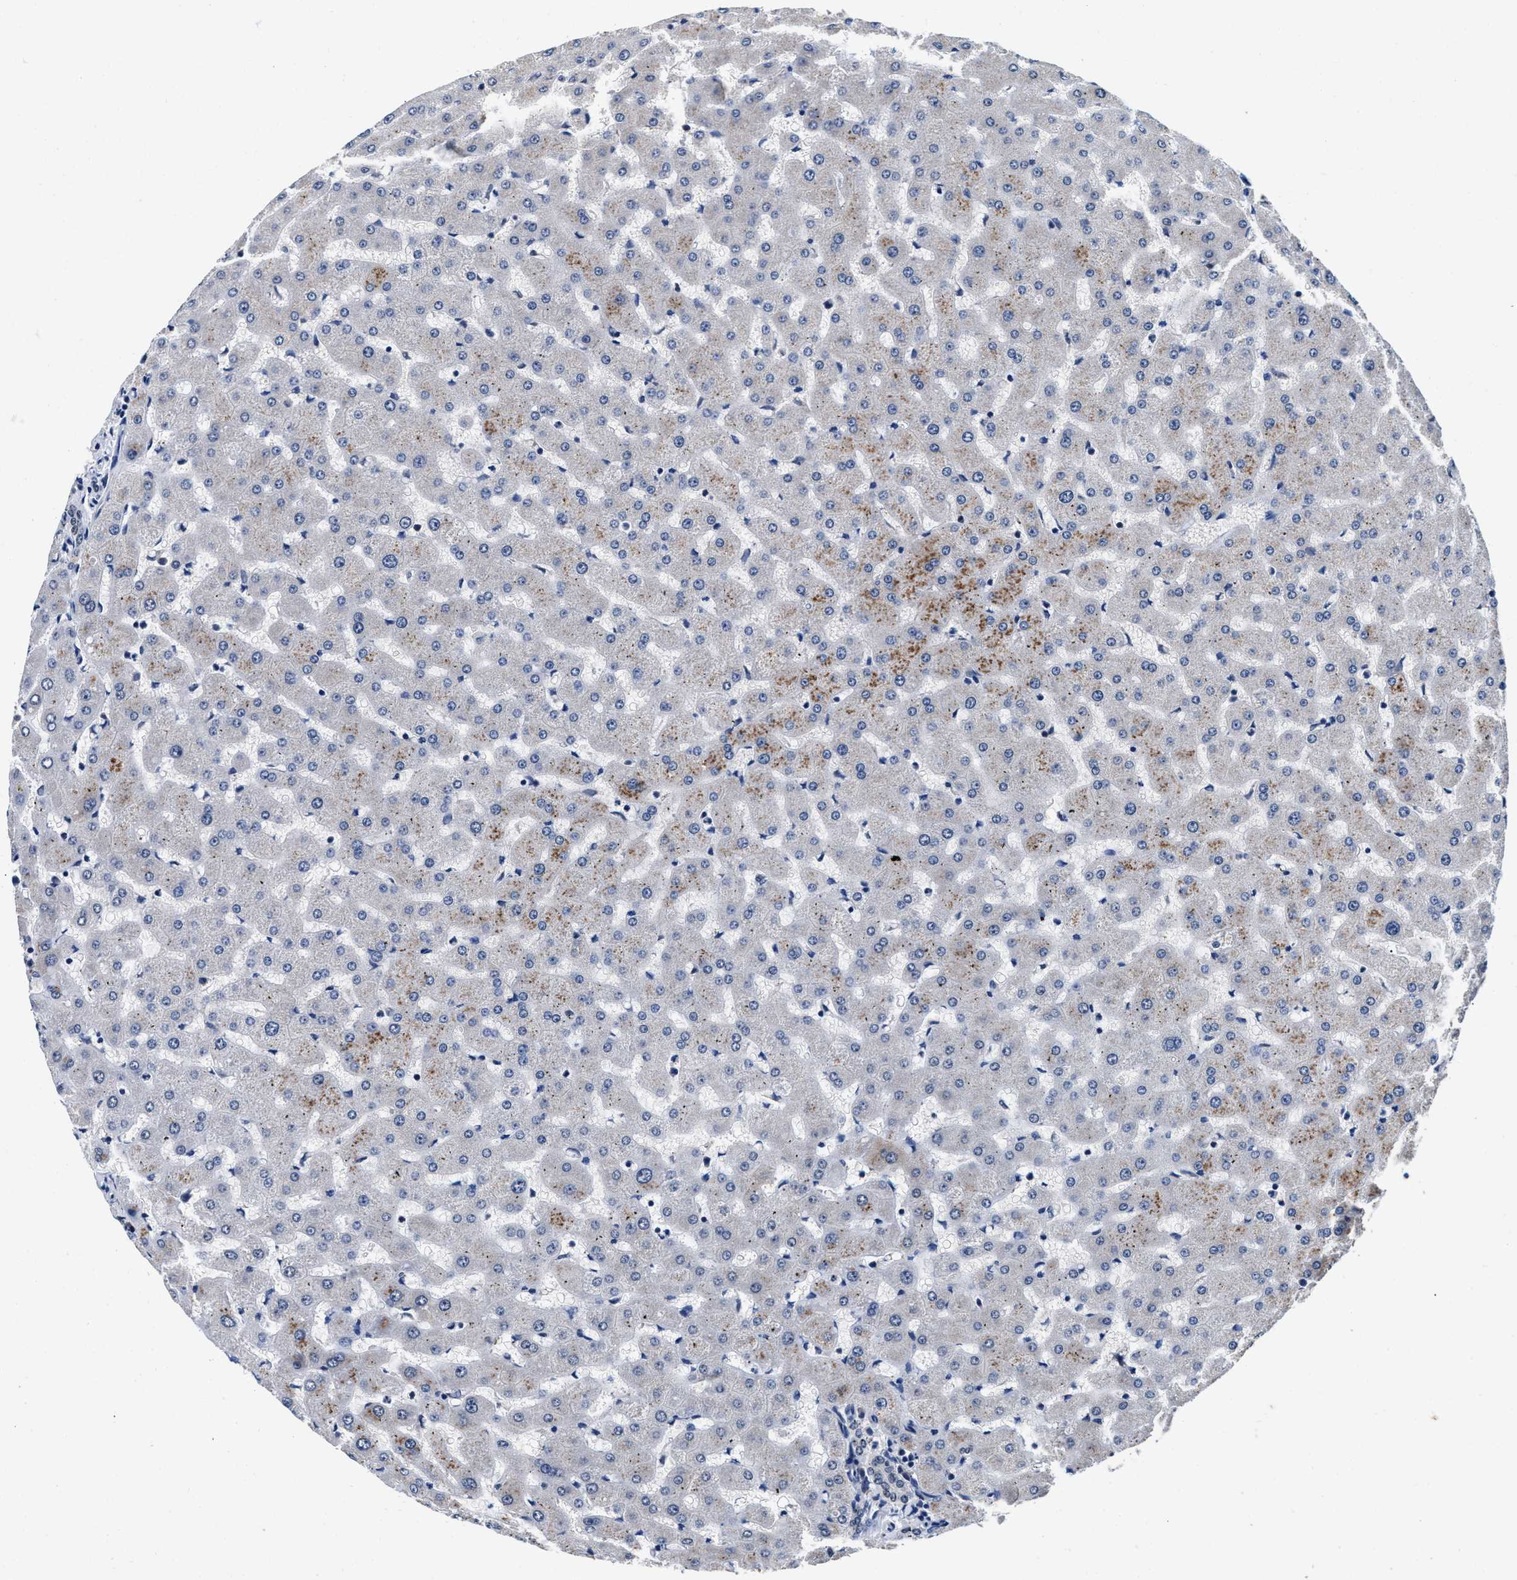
{"staining": {"intensity": "negative", "quantity": "none", "location": "none"}, "tissue": "liver", "cell_type": "Cholangiocytes", "image_type": "normal", "snomed": [{"axis": "morphology", "description": "Normal tissue, NOS"}, {"axis": "topography", "description": "Liver"}], "caption": "This micrograph is of unremarkable liver stained with IHC to label a protein in brown with the nuclei are counter-stained blue. There is no positivity in cholangiocytes.", "gene": "USP16", "patient": {"sex": "female", "age": 63}}